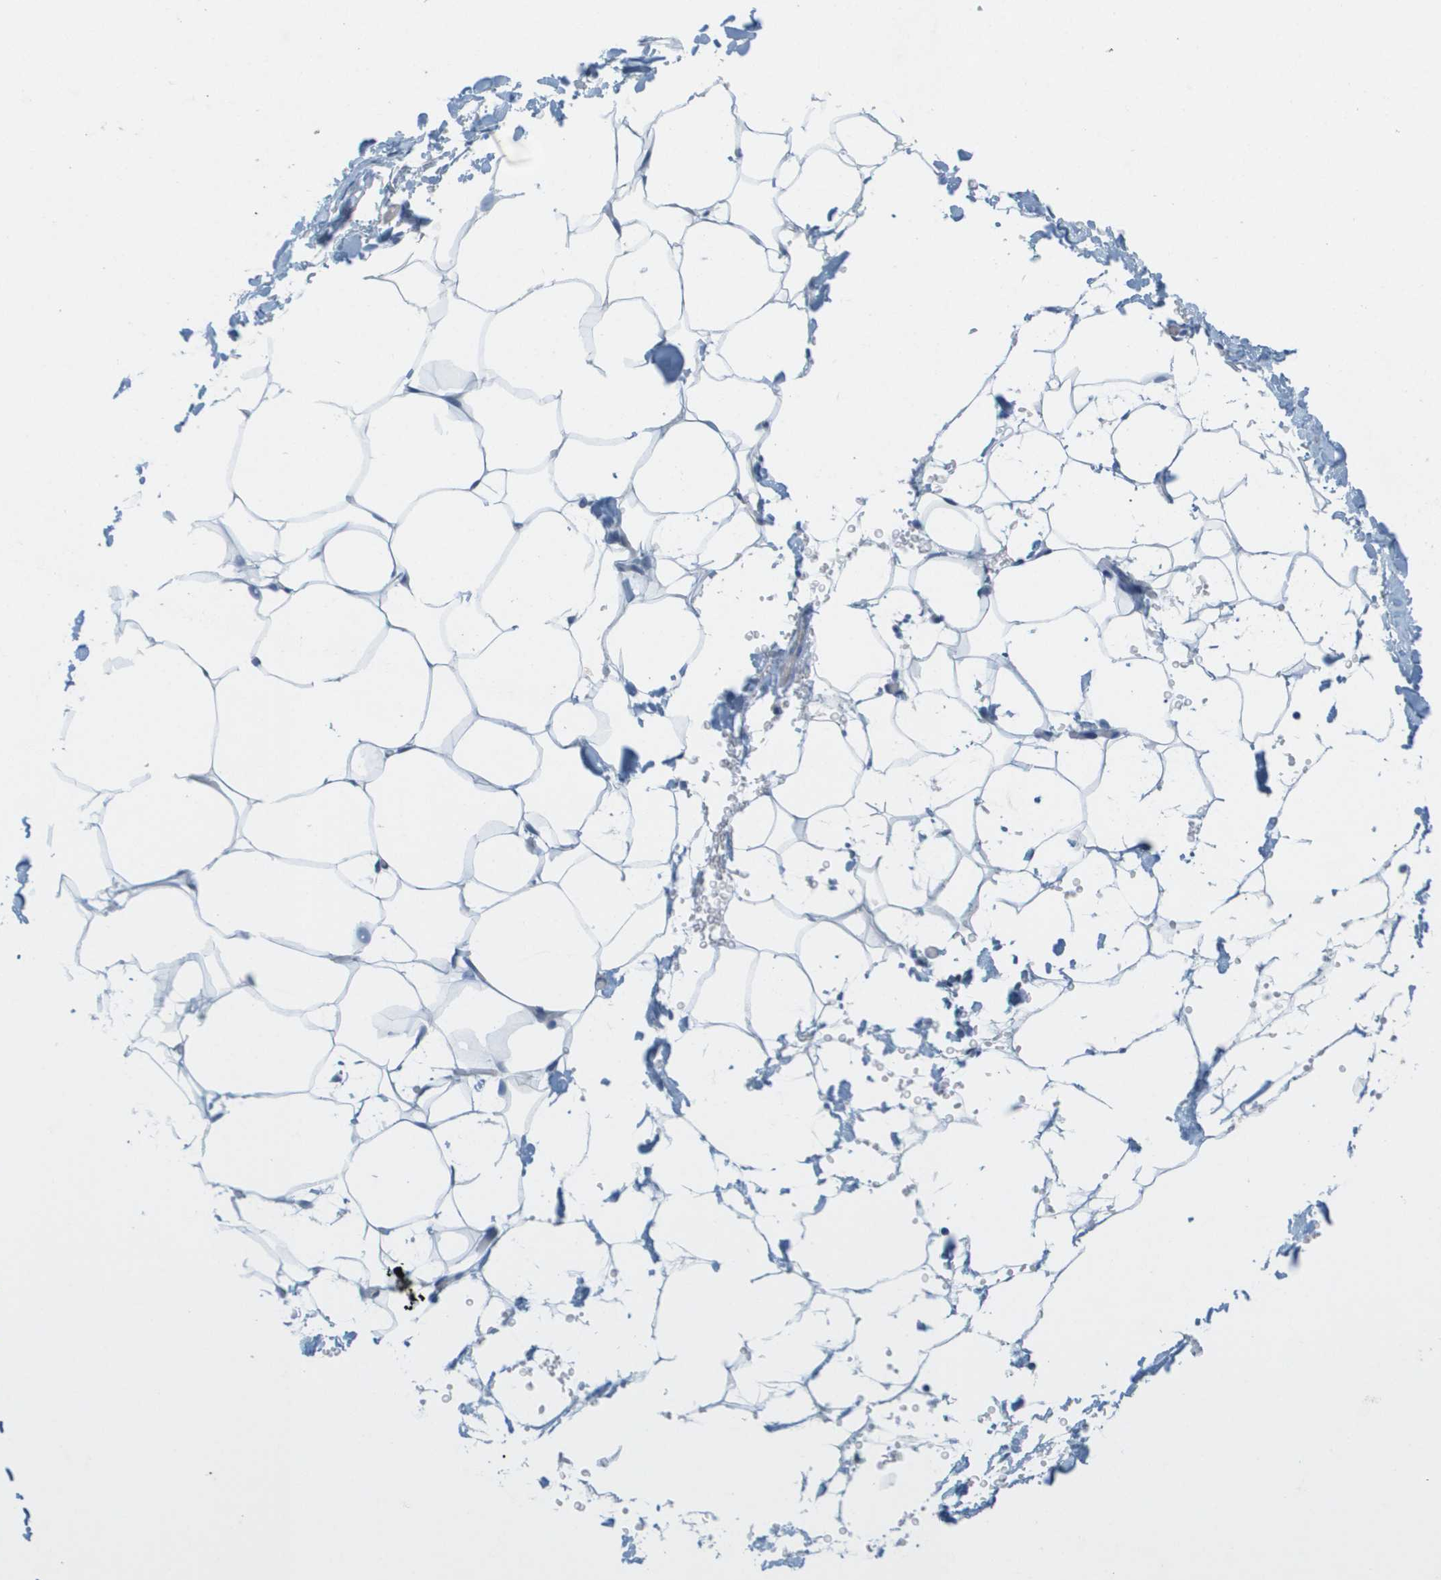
{"staining": {"intensity": "negative", "quantity": "none", "location": "none"}, "tissue": "adipose tissue", "cell_type": "Adipocytes", "image_type": "normal", "snomed": [{"axis": "morphology", "description": "Normal tissue, NOS"}, {"axis": "topography", "description": "Breast"}, {"axis": "topography", "description": "Adipose tissue"}], "caption": "Immunohistochemistry photomicrograph of benign adipose tissue: adipose tissue stained with DAB (3,3'-diaminobenzidine) displays no significant protein expression in adipocytes.", "gene": "ANGPT2", "patient": {"sex": "female", "age": 25}}